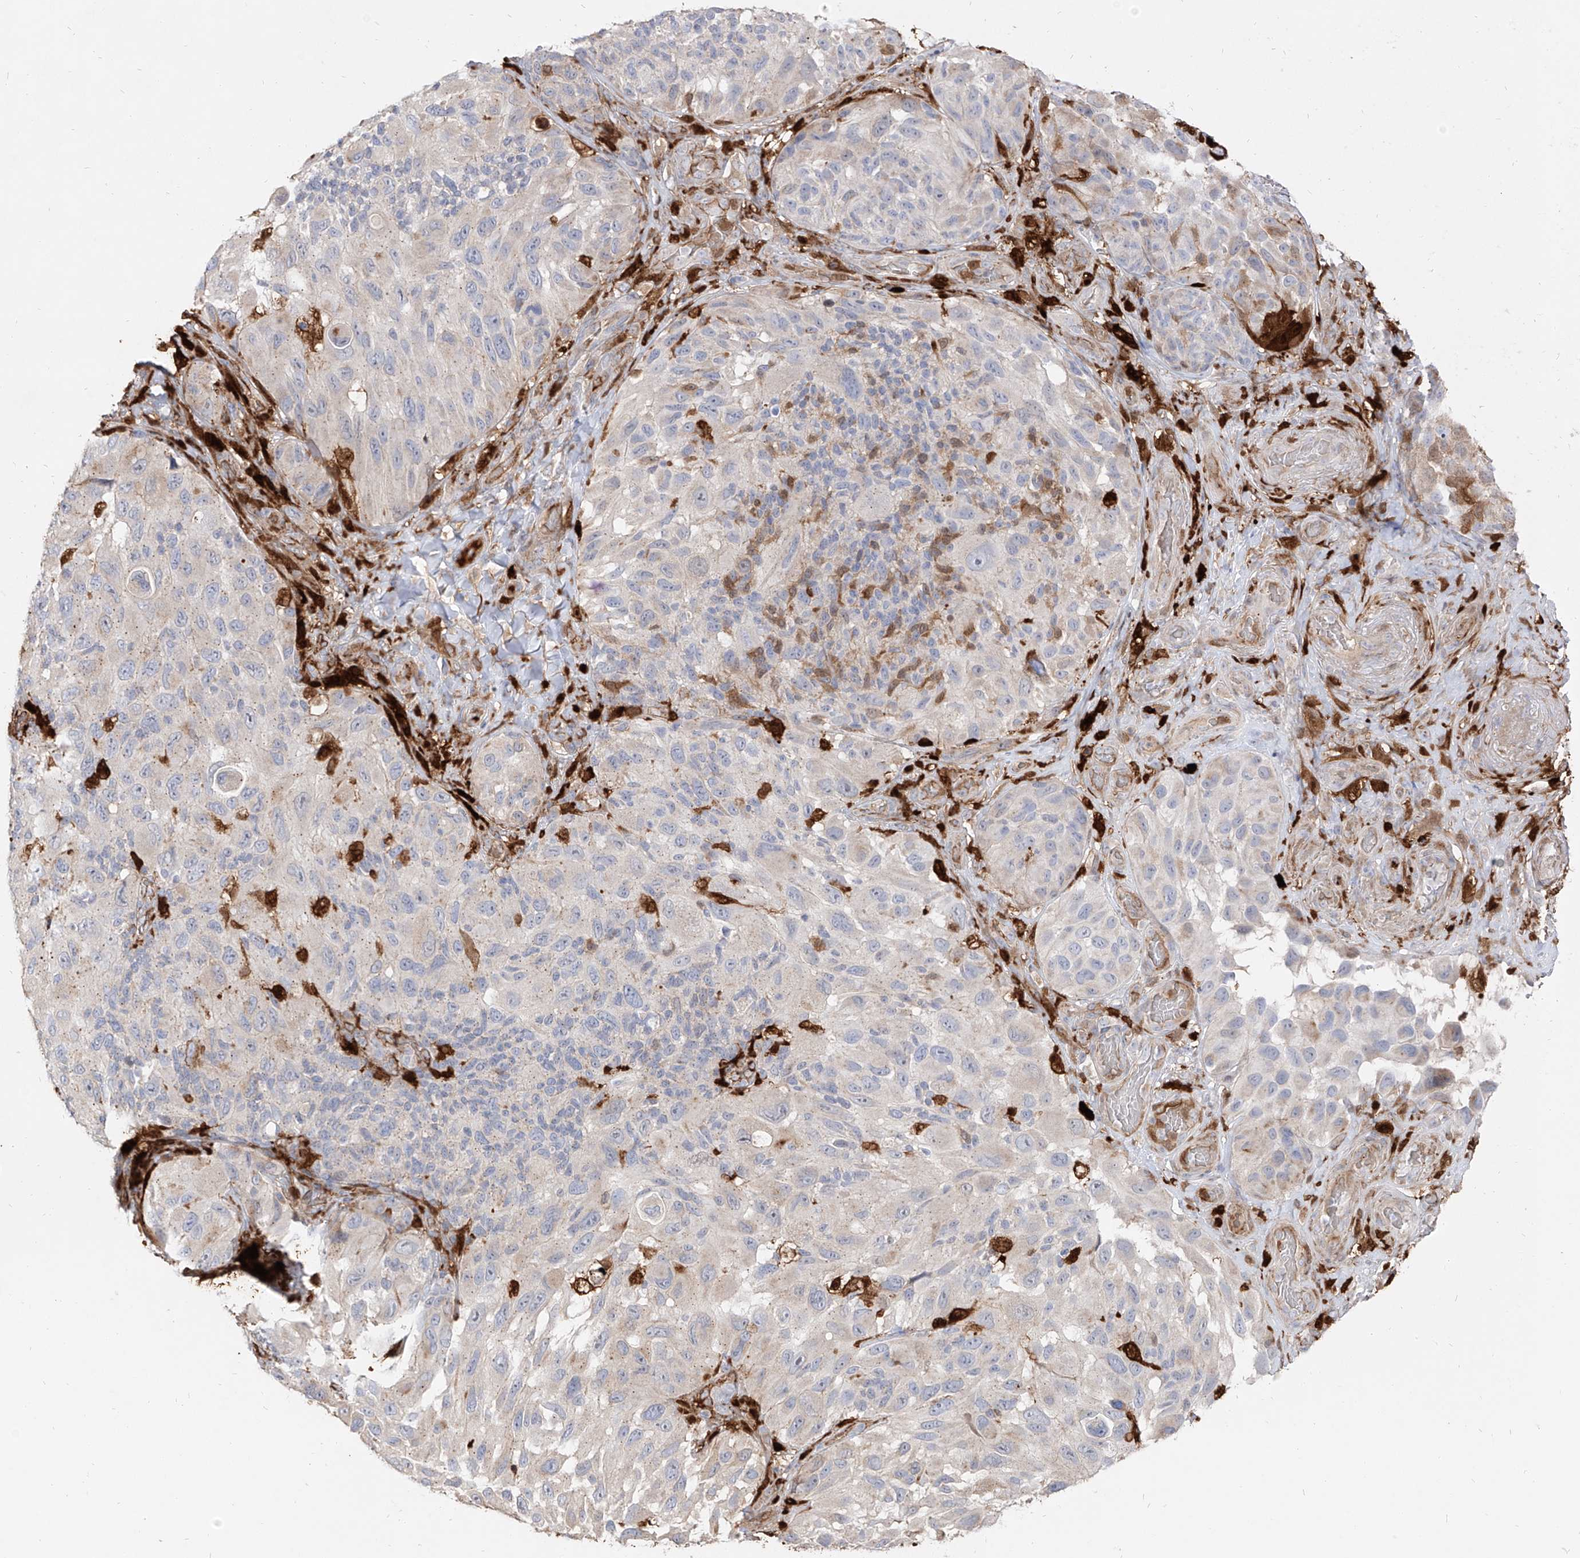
{"staining": {"intensity": "negative", "quantity": "none", "location": "none"}, "tissue": "melanoma", "cell_type": "Tumor cells", "image_type": "cancer", "snomed": [{"axis": "morphology", "description": "Malignant melanoma, NOS"}, {"axis": "topography", "description": "Skin"}], "caption": "Tumor cells show no significant protein staining in melanoma.", "gene": "KYNU", "patient": {"sex": "female", "age": 73}}